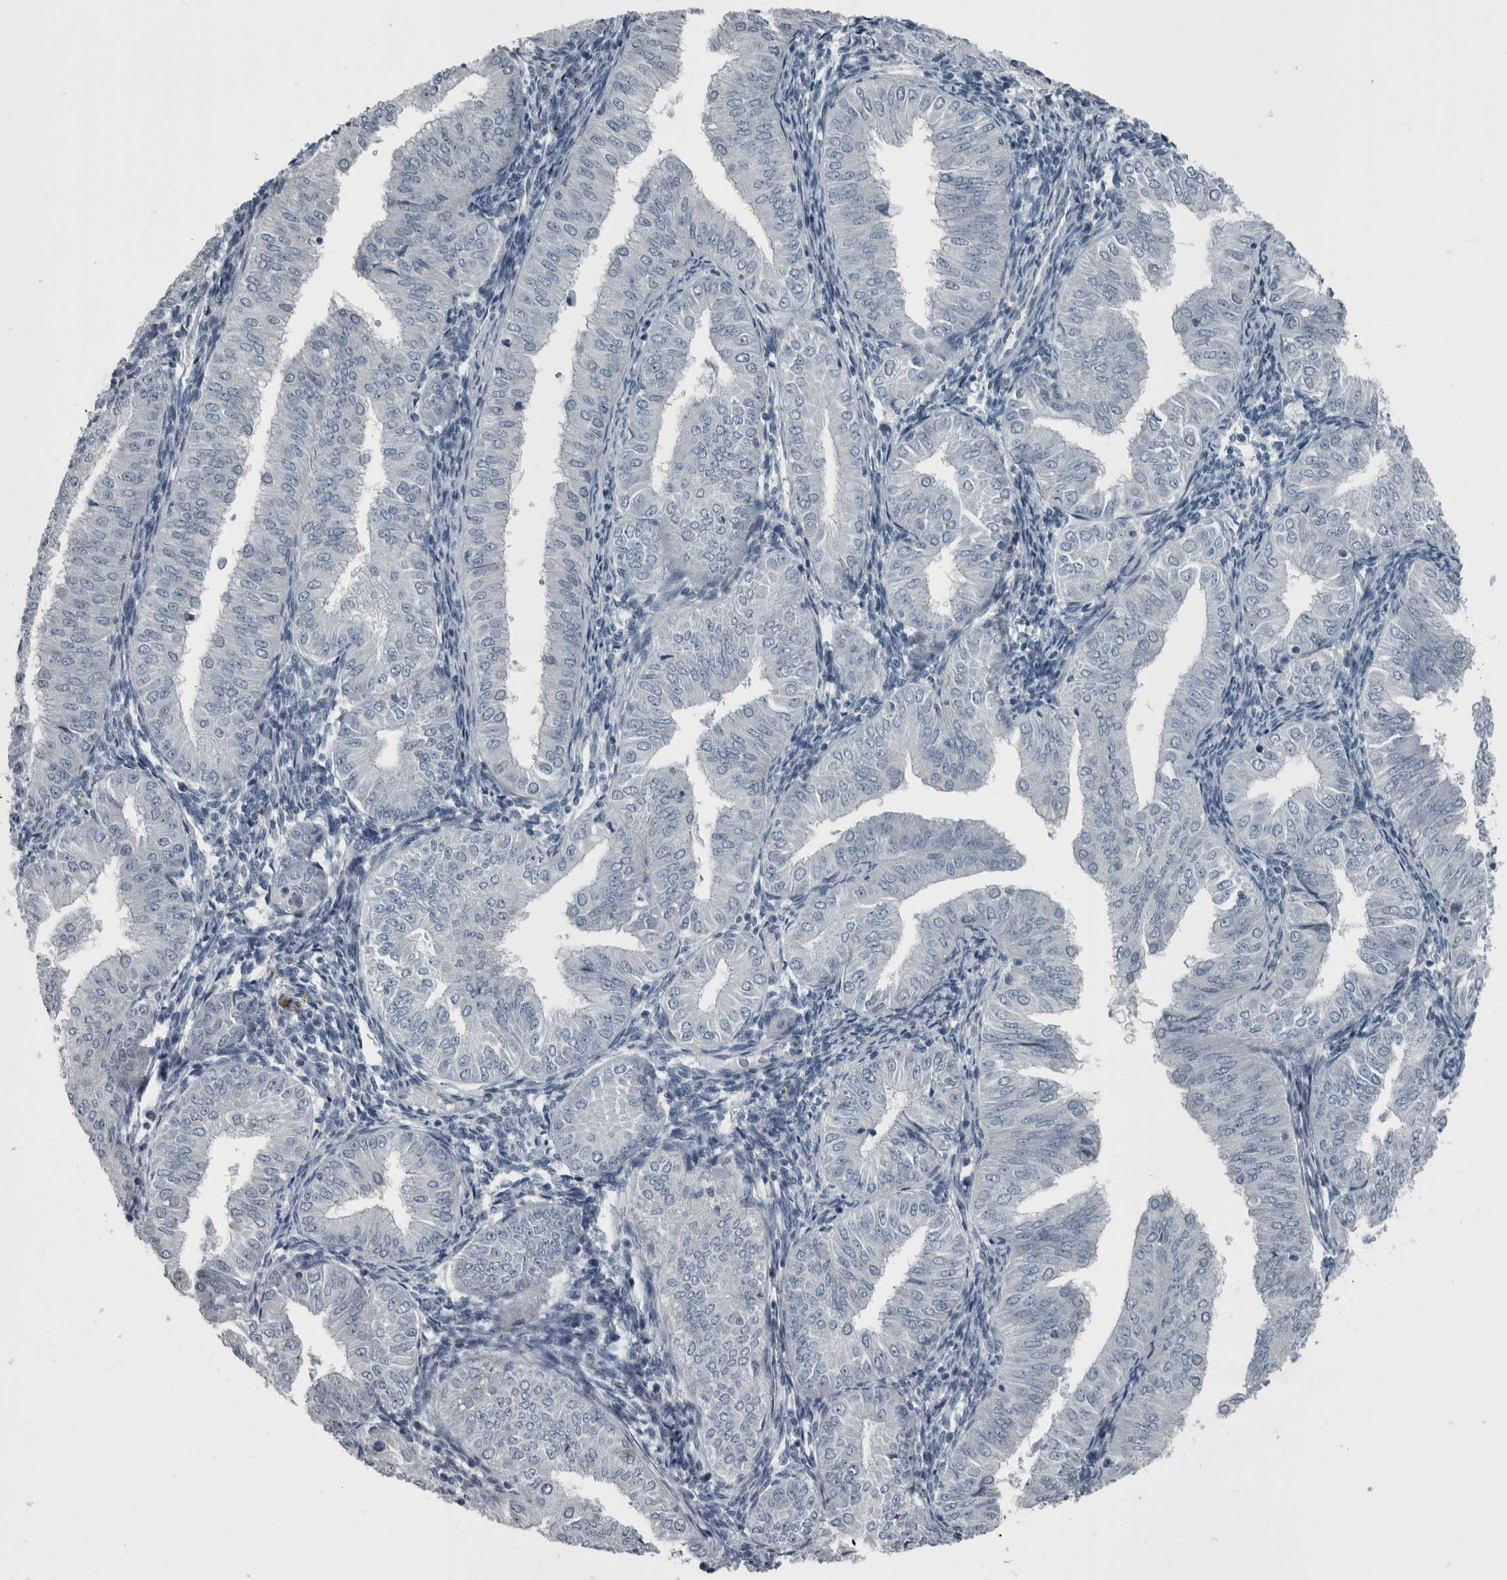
{"staining": {"intensity": "negative", "quantity": "none", "location": "none"}, "tissue": "endometrial cancer", "cell_type": "Tumor cells", "image_type": "cancer", "snomed": [{"axis": "morphology", "description": "Normal tissue, NOS"}, {"axis": "morphology", "description": "Adenocarcinoma, NOS"}, {"axis": "topography", "description": "Endometrium"}], "caption": "Endometrial adenocarcinoma stained for a protein using immunohistochemistry exhibits no positivity tumor cells.", "gene": "KRT20", "patient": {"sex": "female", "age": 53}}